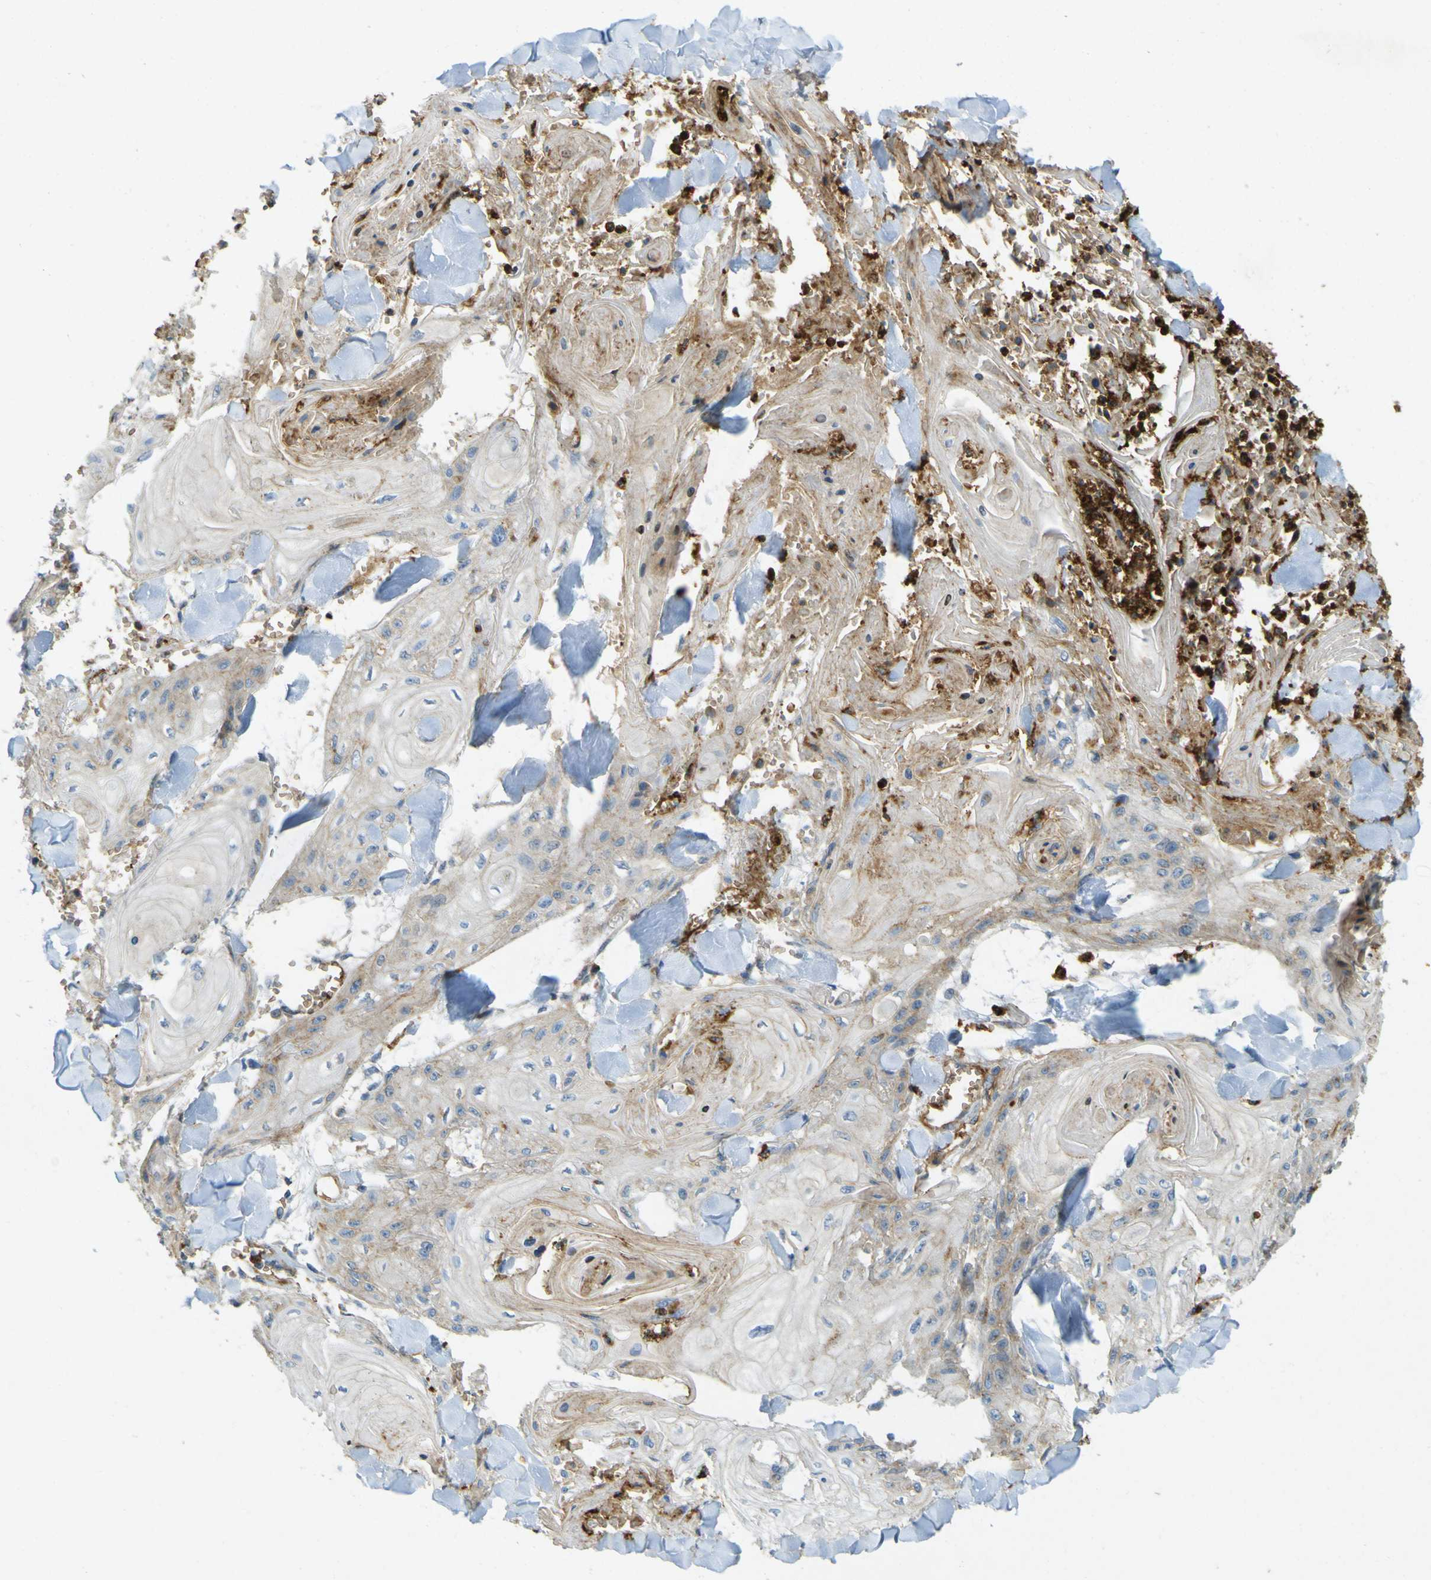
{"staining": {"intensity": "negative", "quantity": "none", "location": "none"}, "tissue": "skin cancer", "cell_type": "Tumor cells", "image_type": "cancer", "snomed": [{"axis": "morphology", "description": "Squamous cell carcinoma, NOS"}, {"axis": "topography", "description": "Skin"}], "caption": "This is an IHC photomicrograph of skin squamous cell carcinoma. There is no staining in tumor cells.", "gene": "PLXDC1", "patient": {"sex": "male", "age": 74}}